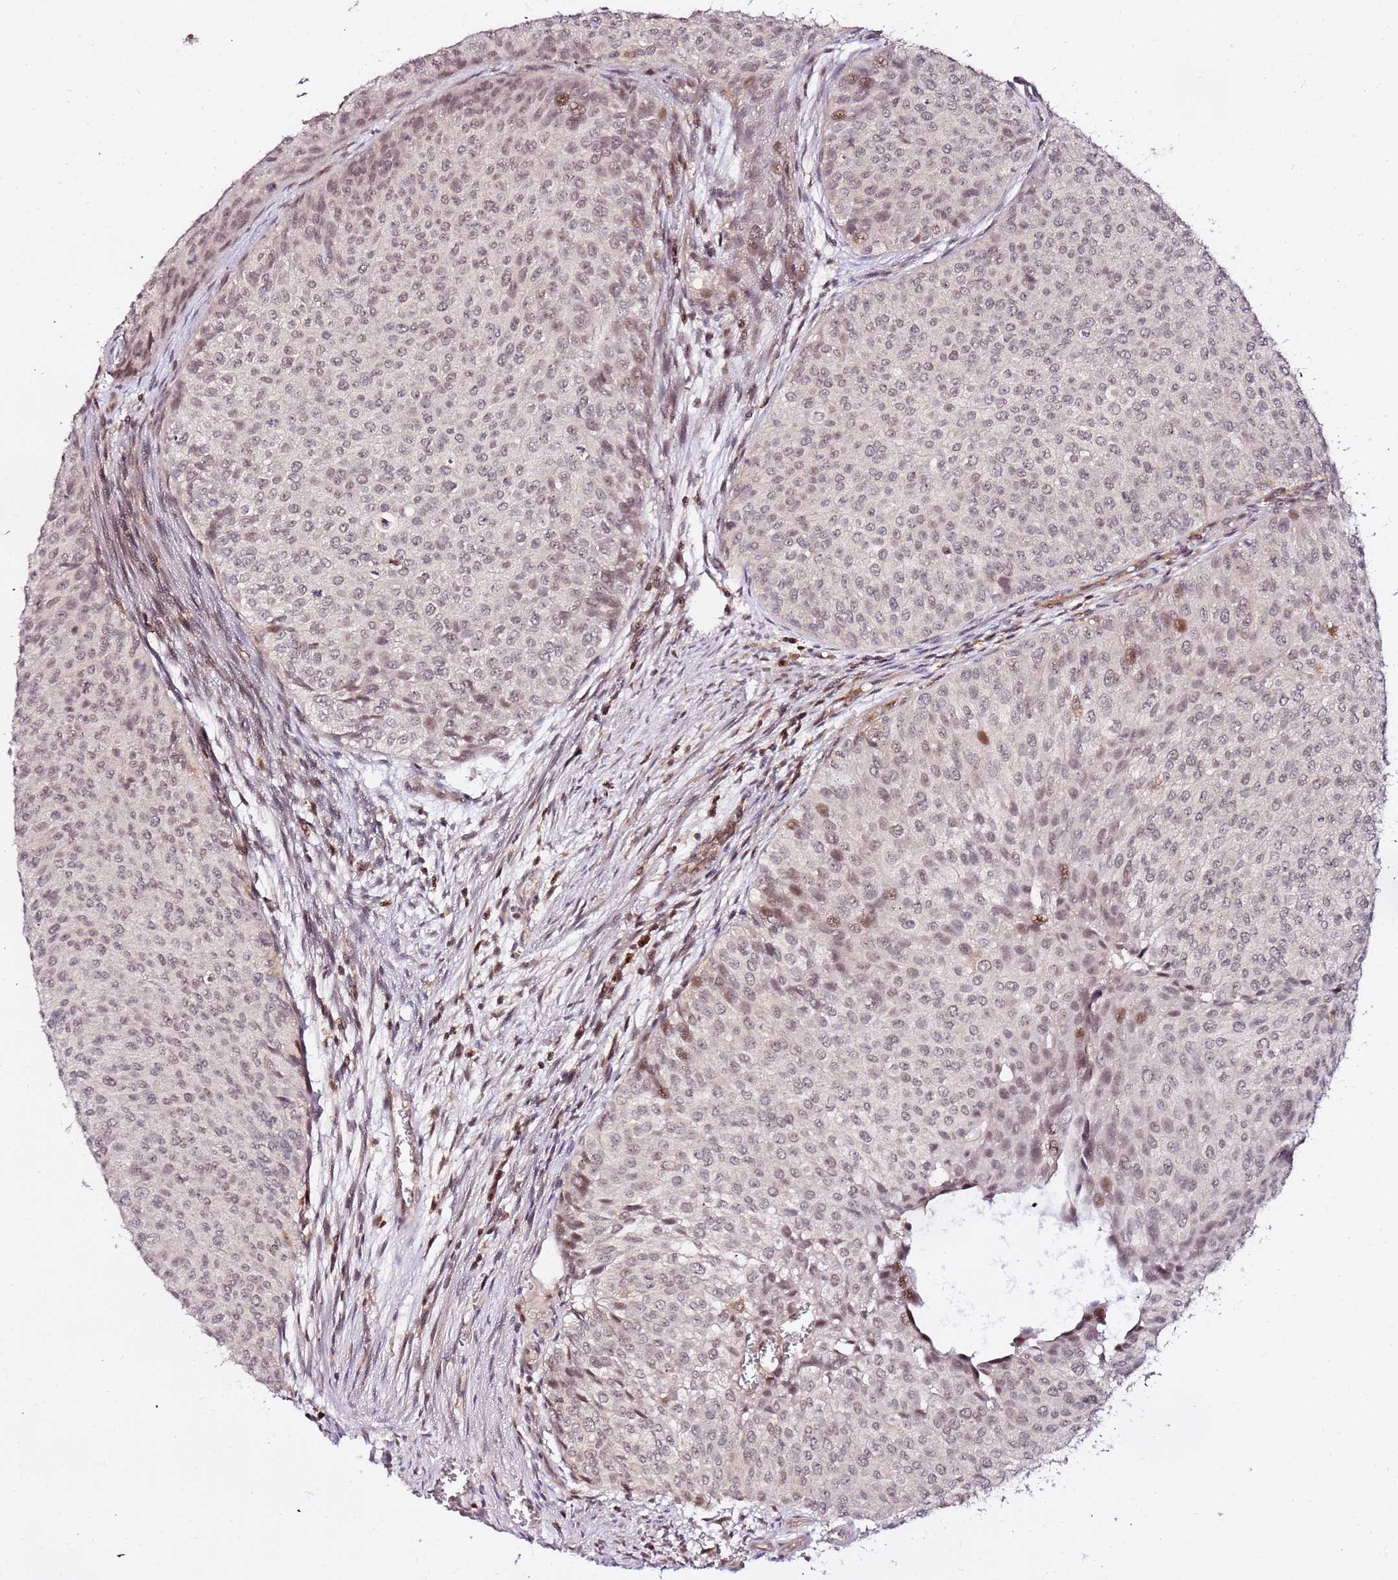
{"staining": {"intensity": "moderate", "quantity": "25%-75%", "location": "nuclear"}, "tissue": "urothelial cancer", "cell_type": "Tumor cells", "image_type": "cancer", "snomed": [{"axis": "morphology", "description": "Urothelial carcinoma, Low grade"}, {"axis": "topography", "description": "Urinary bladder"}], "caption": "IHC of human low-grade urothelial carcinoma reveals medium levels of moderate nuclear positivity in about 25%-75% of tumor cells.", "gene": "OR5V1", "patient": {"sex": "male", "age": 84}}